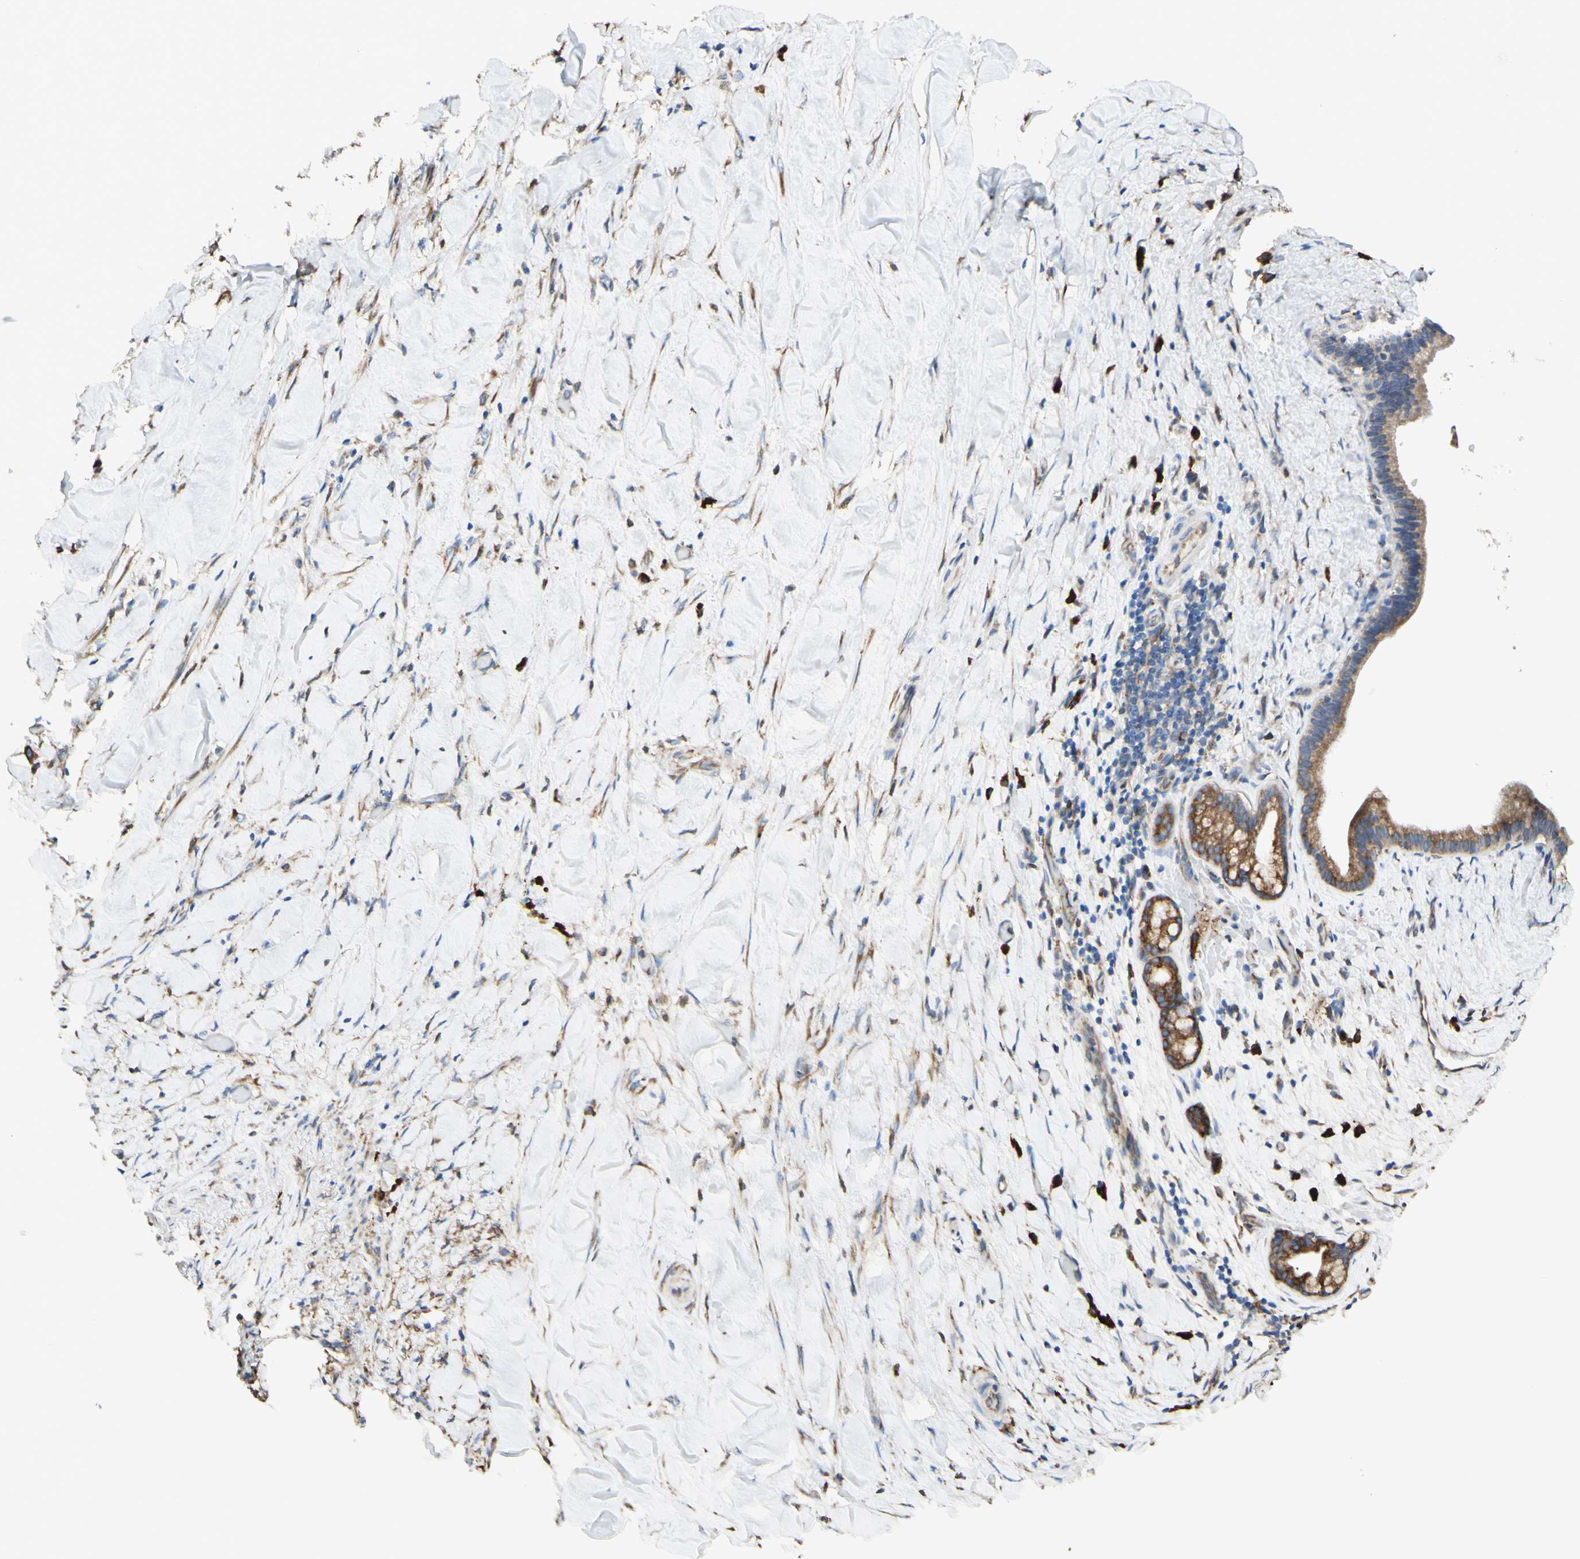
{"staining": {"intensity": "strong", "quantity": ">75%", "location": "cytoplasmic/membranous"}, "tissue": "liver cancer", "cell_type": "Tumor cells", "image_type": "cancer", "snomed": [{"axis": "morphology", "description": "Cholangiocarcinoma"}, {"axis": "topography", "description": "Liver"}], "caption": "Liver cholangiocarcinoma stained for a protein (brown) exhibits strong cytoplasmic/membranous positive expression in about >75% of tumor cells.", "gene": "DNAJB11", "patient": {"sex": "female", "age": 67}}